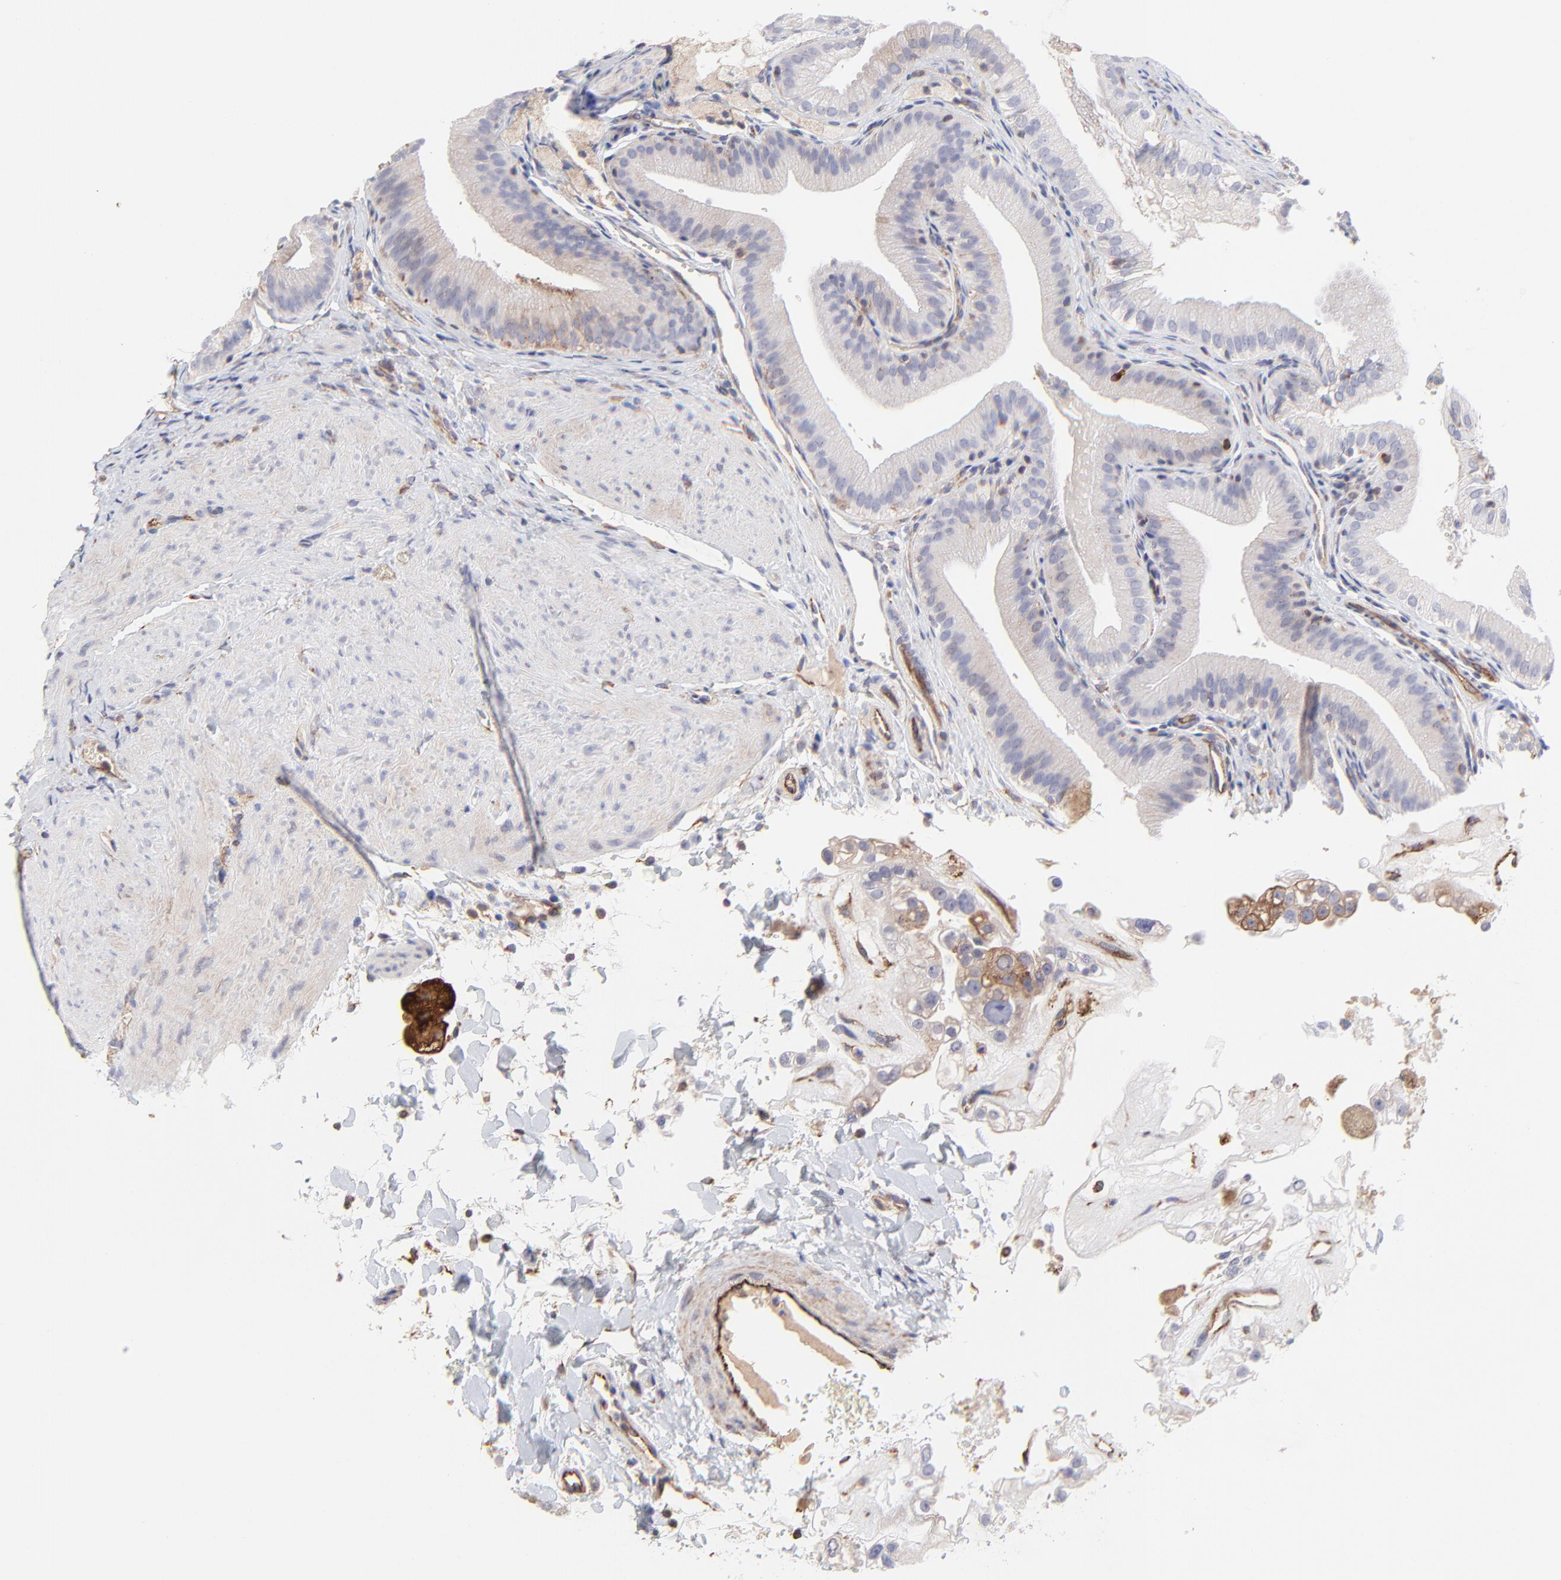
{"staining": {"intensity": "negative", "quantity": "none", "location": "none"}, "tissue": "gallbladder", "cell_type": "Glandular cells", "image_type": "normal", "snomed": [{"axis": "morphology", "description": "Normal tissue, NOS"}, {"axis": "topography", "description": "Gallbladder"}], "caption": "IHC histopathology image of normal human gallbladder stained for a protein (brown), which exhibits no staining in glandular cells.", "gene": "COX8C", "patient": {"sex": "female", "age": 24}}